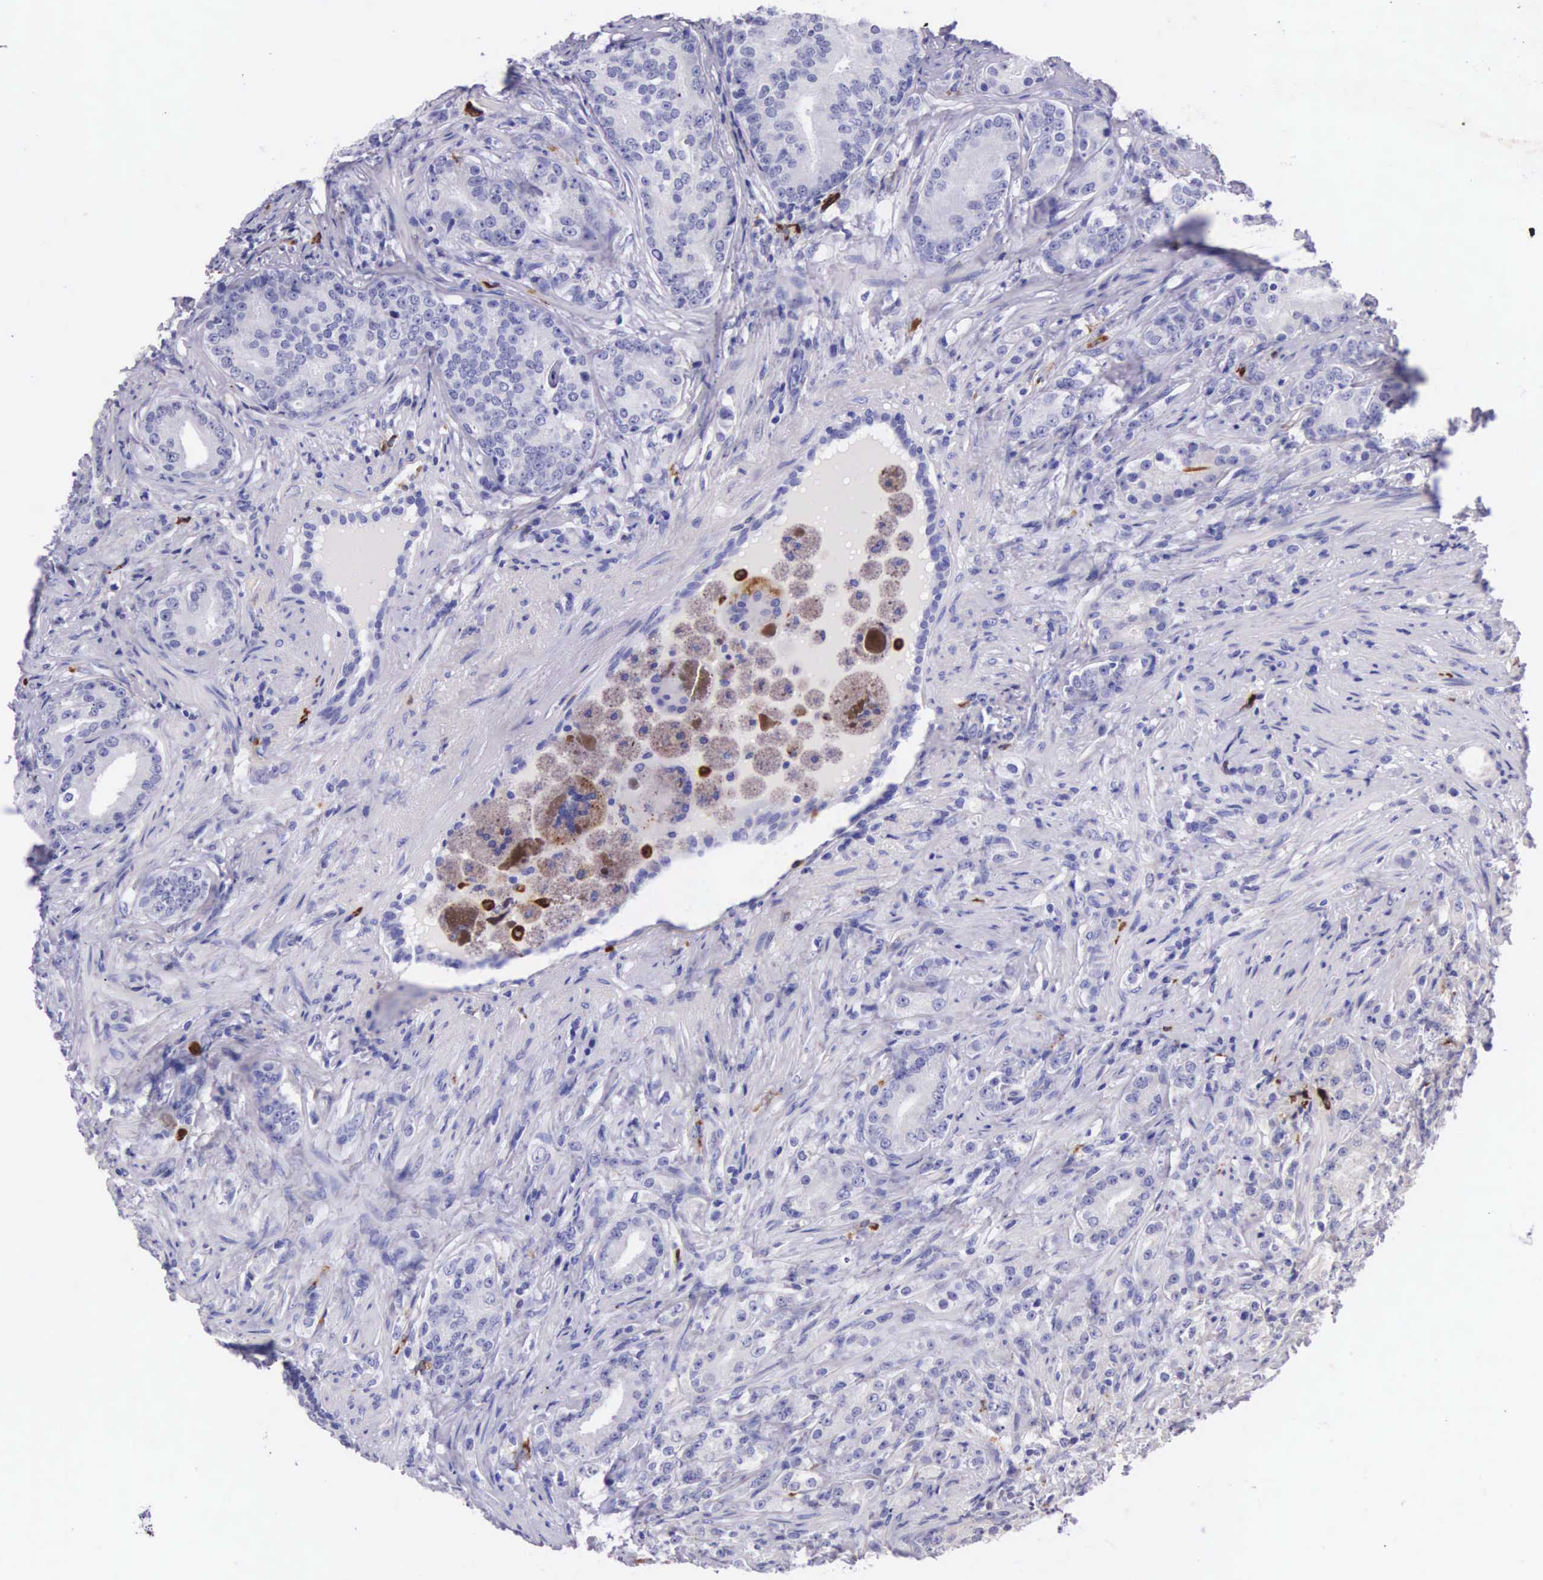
{"staining": {"intensity": "negative", "quantity": "none", "location": "none"}, "tissue": "prostate cancer", "cell_type": "Tumor cells", "image_type": "cancer", "snomed": [{"axis": "morphology", "description": "Adenocarcinoma, Medium grade"}, {"axis": "topography", "description": "Prostate"}], "caption": "A high-resolution histopathology image shows immunohistochemistry staining of prostate cancer, which demonstrates no significant expression in tumor cells.", "gene": "FCN1", "patient": {"sex": "male", "age": 59}}